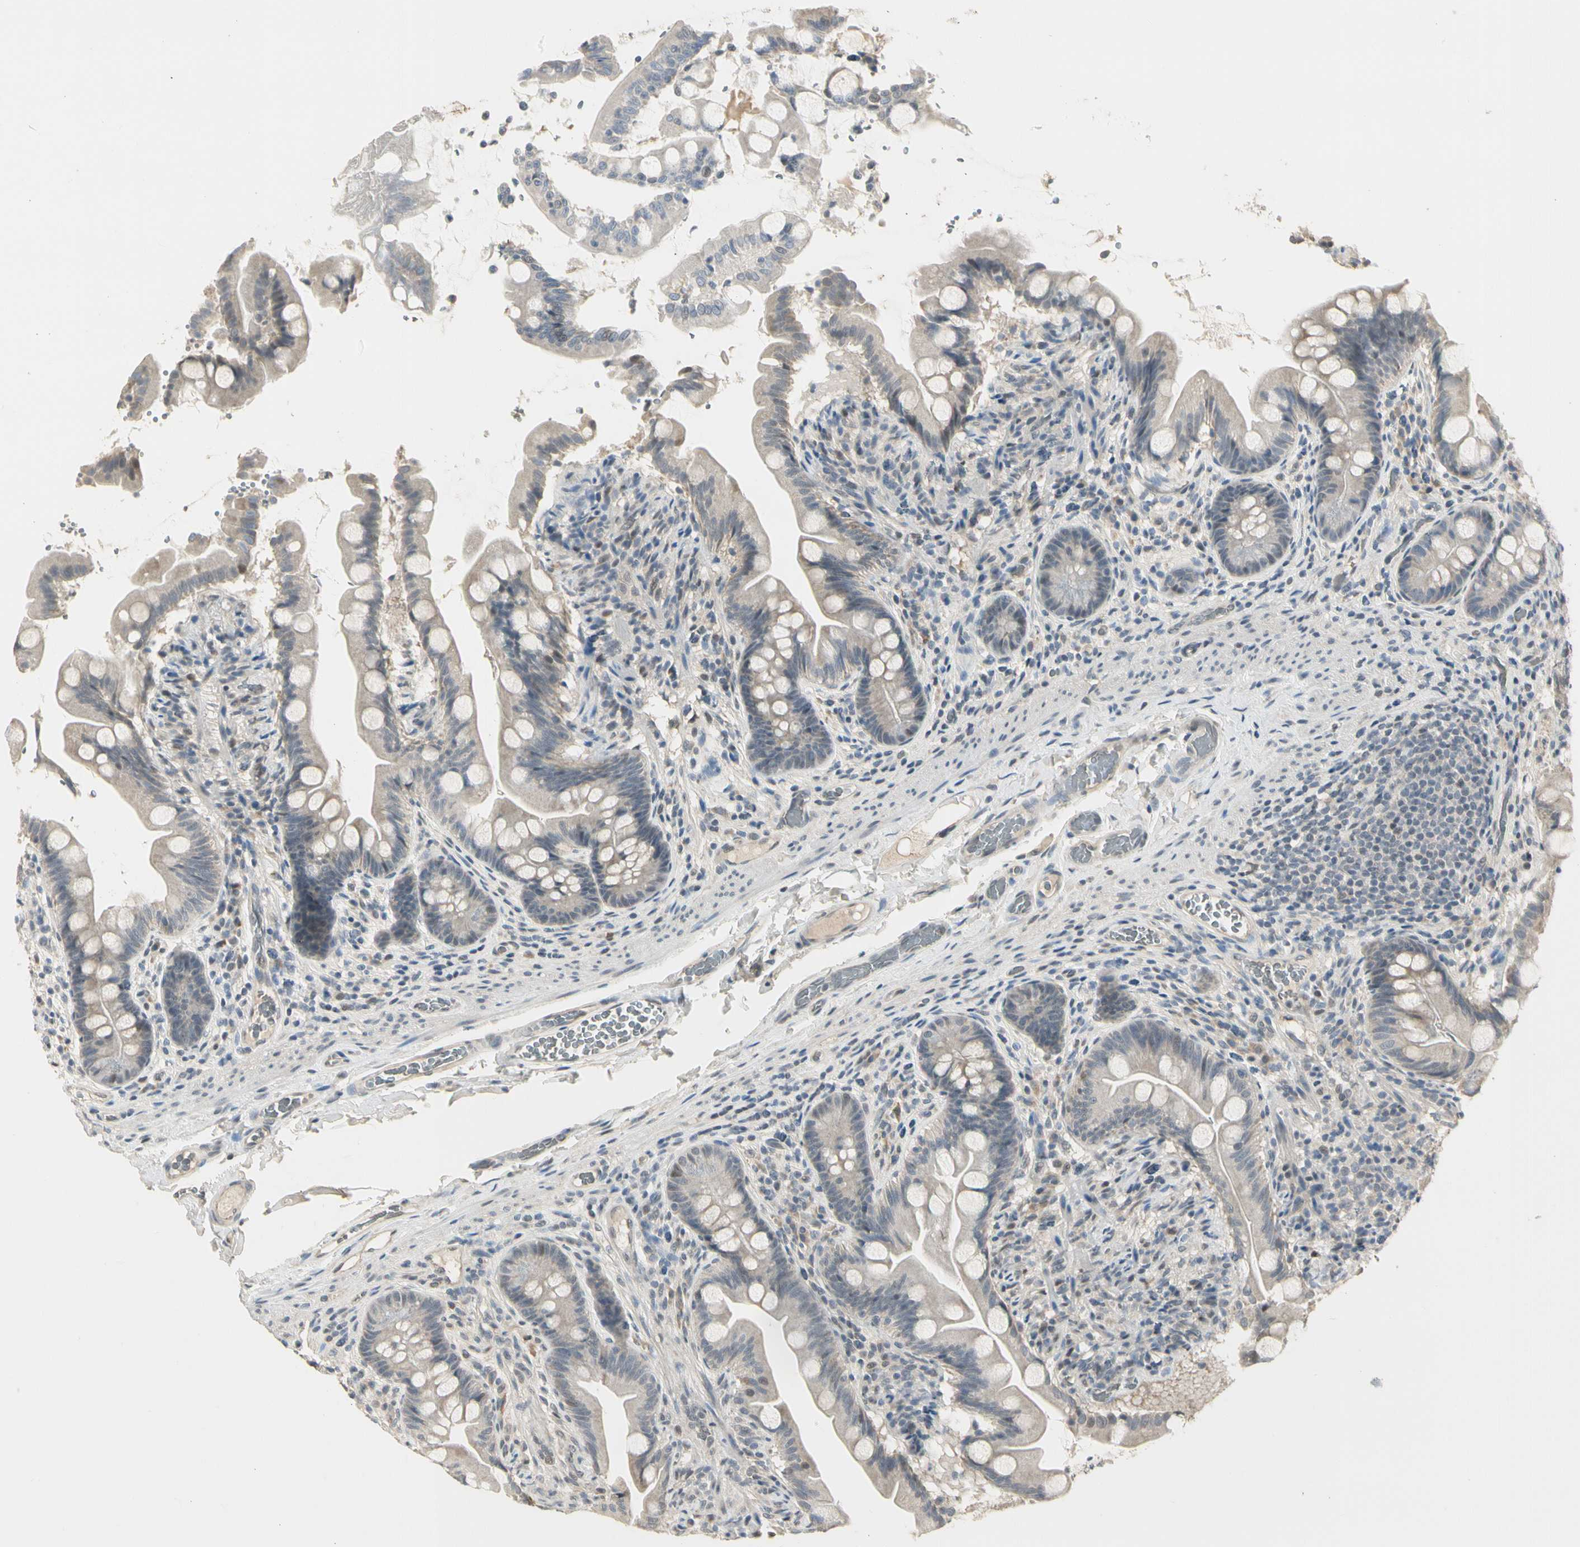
{"staining": {"intensity": "negative", "quantity": "none", "location": "none"}, "tissue": "small intestine", "cell_type": "Glandular cells", "image_type": "normal", "snomed": [{"axis": "morphology", "description": "Normal tissue, NOS"}, {"axis": "topography", "description": "Small intestine"}], "caption": "Immunohistochemistry image of unremarkable human small intestine stained for a protein (brown), which displays no staining in glandular cells.", "gene": "GREM1", "patient": {"sex": "female", "age": 56}}